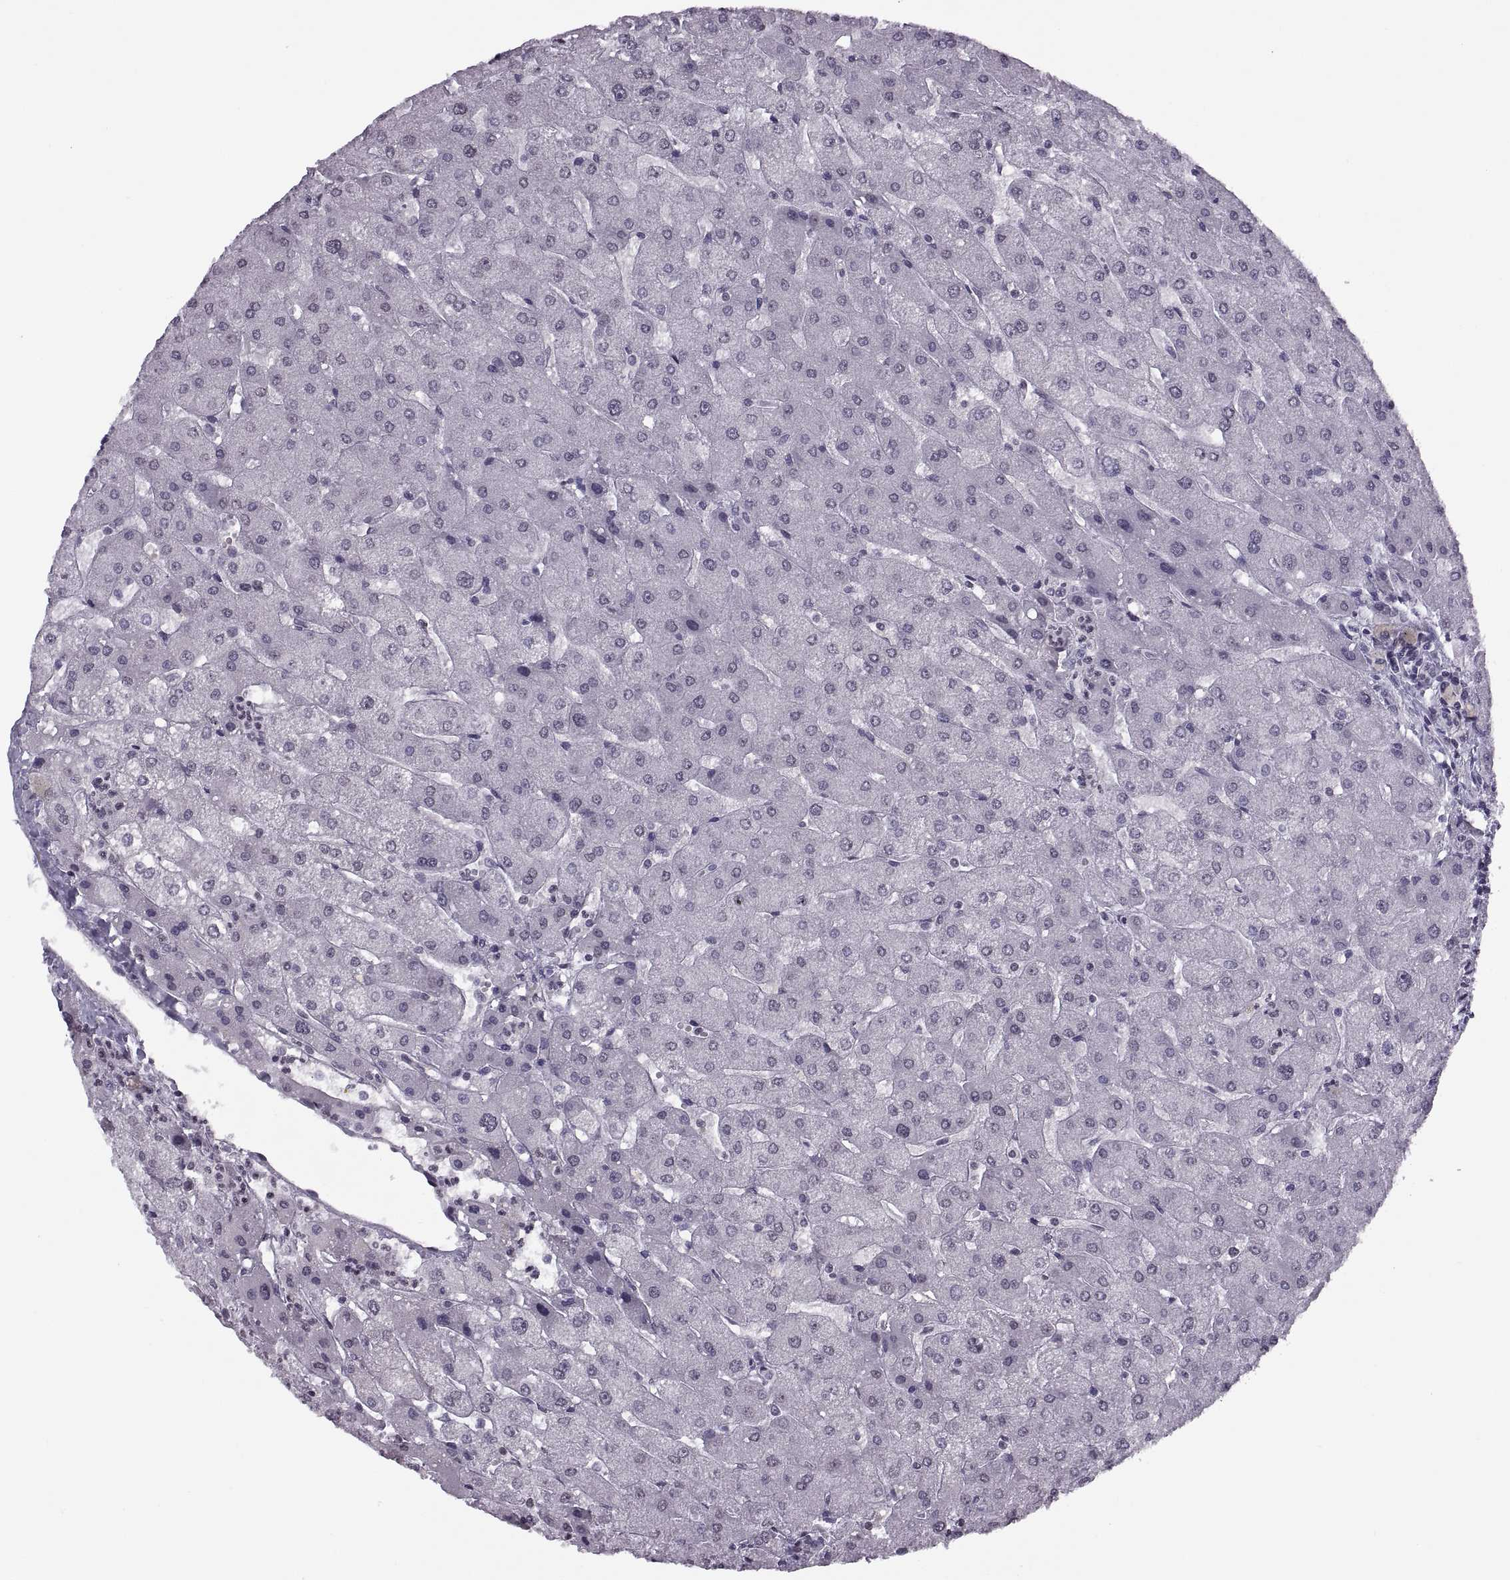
{"staining": {"intensity": "negative", "quantity": "none", "location": "none"}, "tissue": "liver", "cell_type": "Cholangiocytes", "image_type": "normal", "snomed": [{"axis": "morphology", "description": "Normal tissue, NOS"}, {"axis": "topography", "description": "Liver"}], "caption": "High power microscopy micrograph of an immunohistochemistry (IHC) micrograph of unremarkable liver, revealing no significant staining in cholangiocytes.", "gene": "H1", "patient": {"sex": "male", "age": 67}}